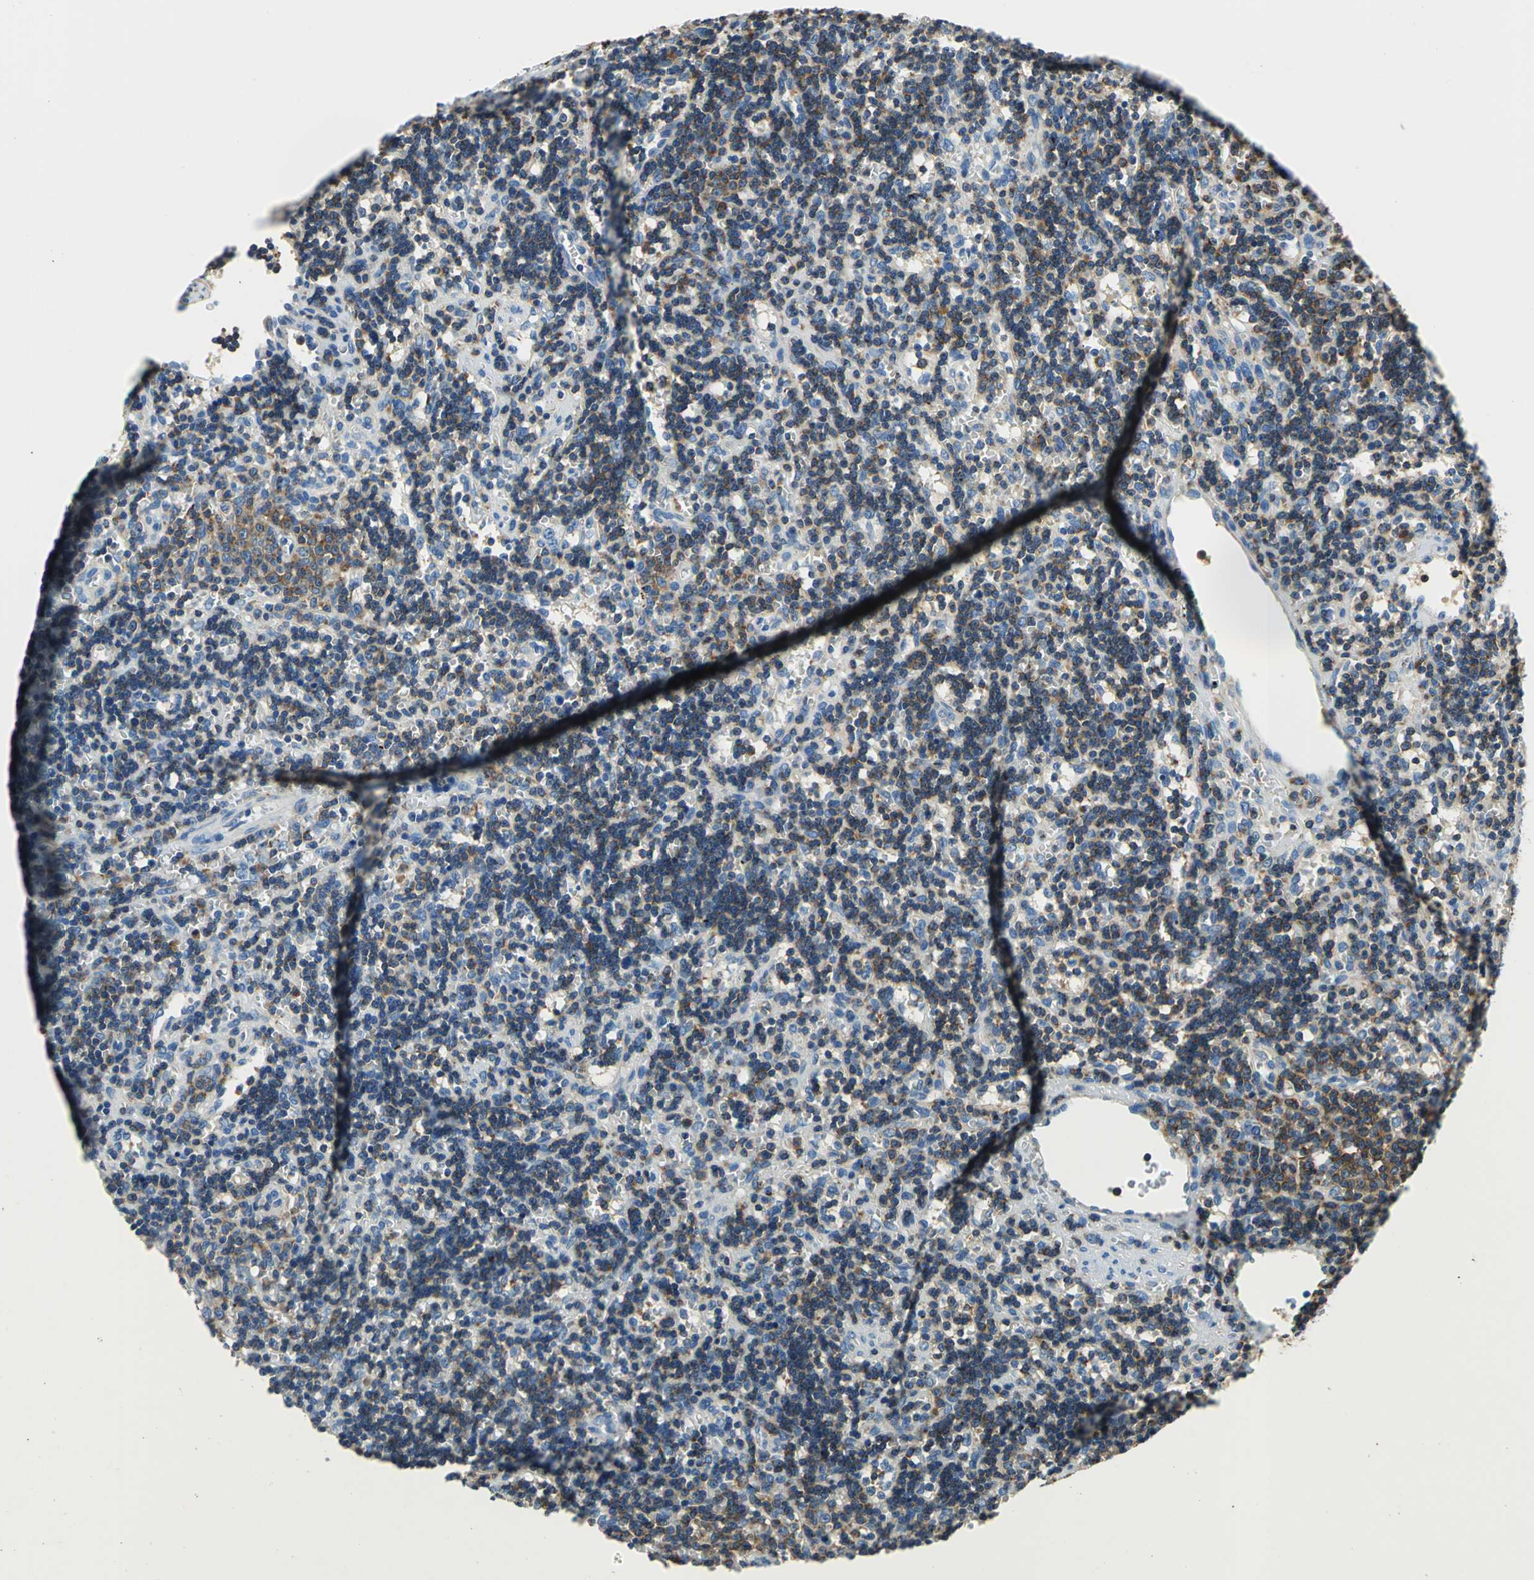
{"staining": {"intensity": "moderate", "quantity": "25%-75%", "location": "cytoplasmic/membranous"}, "tissue": "lymphoma", "cell_type": "Tumor cells", "image_type": "cancer", "snomed": [{"axis": "morphology", "description": "Malignant lymphoma, non-Hodgkin's type, Low grade"}, {"axis": "topography", "description": "Spleen"}], "caption": "Moderate cytoplasmic/membranous protein expression is seen in about 25%-75% of tumor cells in lymphoma.", "gene": "SEPTIN6", "patient": {"sex": "male", "age": 60}}